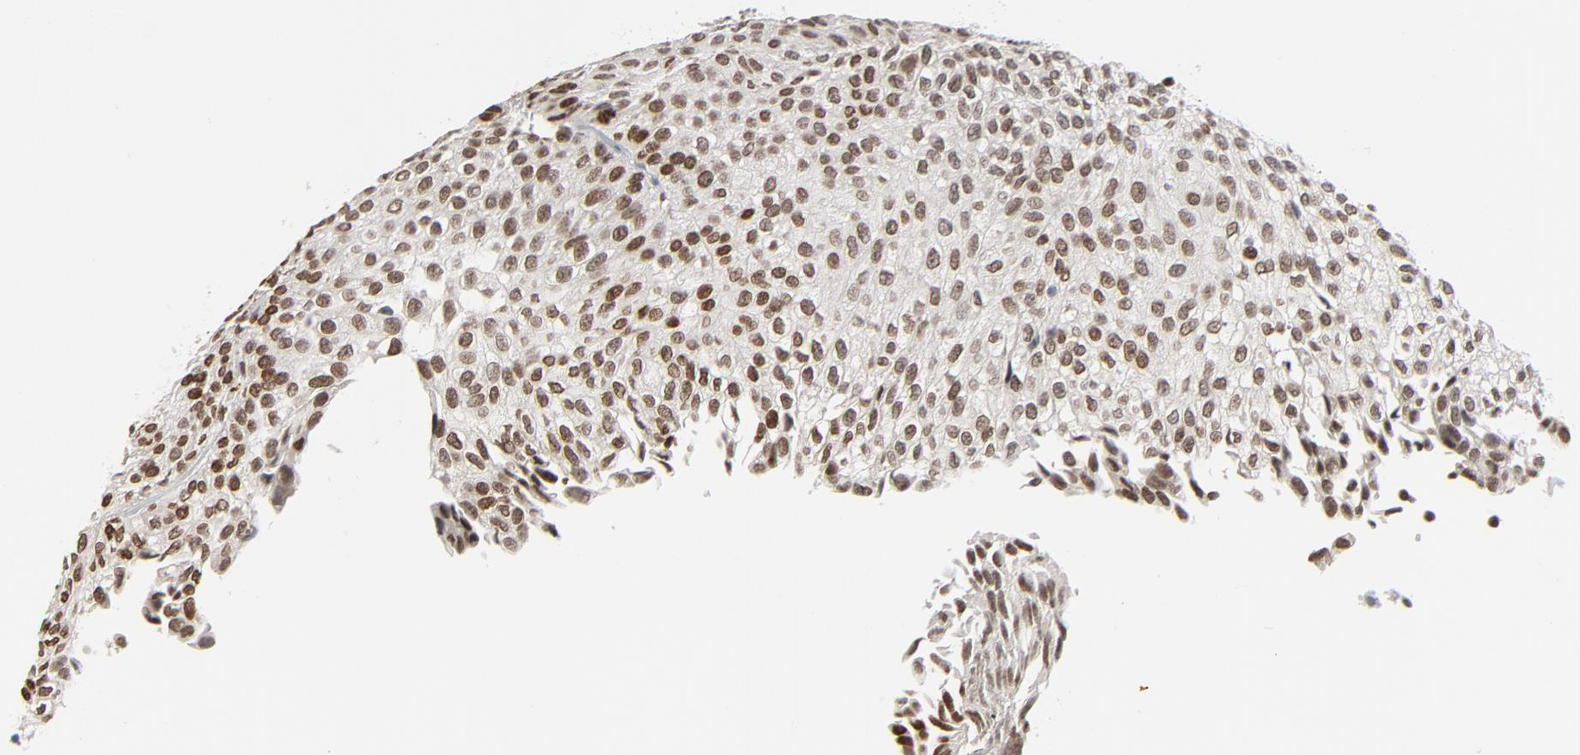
{"staining": {"intensity": "strong", "quantity": ">75%", "location": "nuclear"}, "tissue": "urothelial cancer", "cell_type": "Tumor cells", "image_type": "cancer", "snomed": [{"axis": "morphology", "description": "Urothelial carcinoma, Low grade"}, {"axis": "topography", "description": "Urinary bladder"}], "caption": "This micrograph reveals immunohistochemistry (IHC) staining of low-grade urothelial carcinoma, with high strong nuclear expression in about >75% of tumor cells.", "gene": "CUX1", "patient": {"sex": "male", "age": 76}}